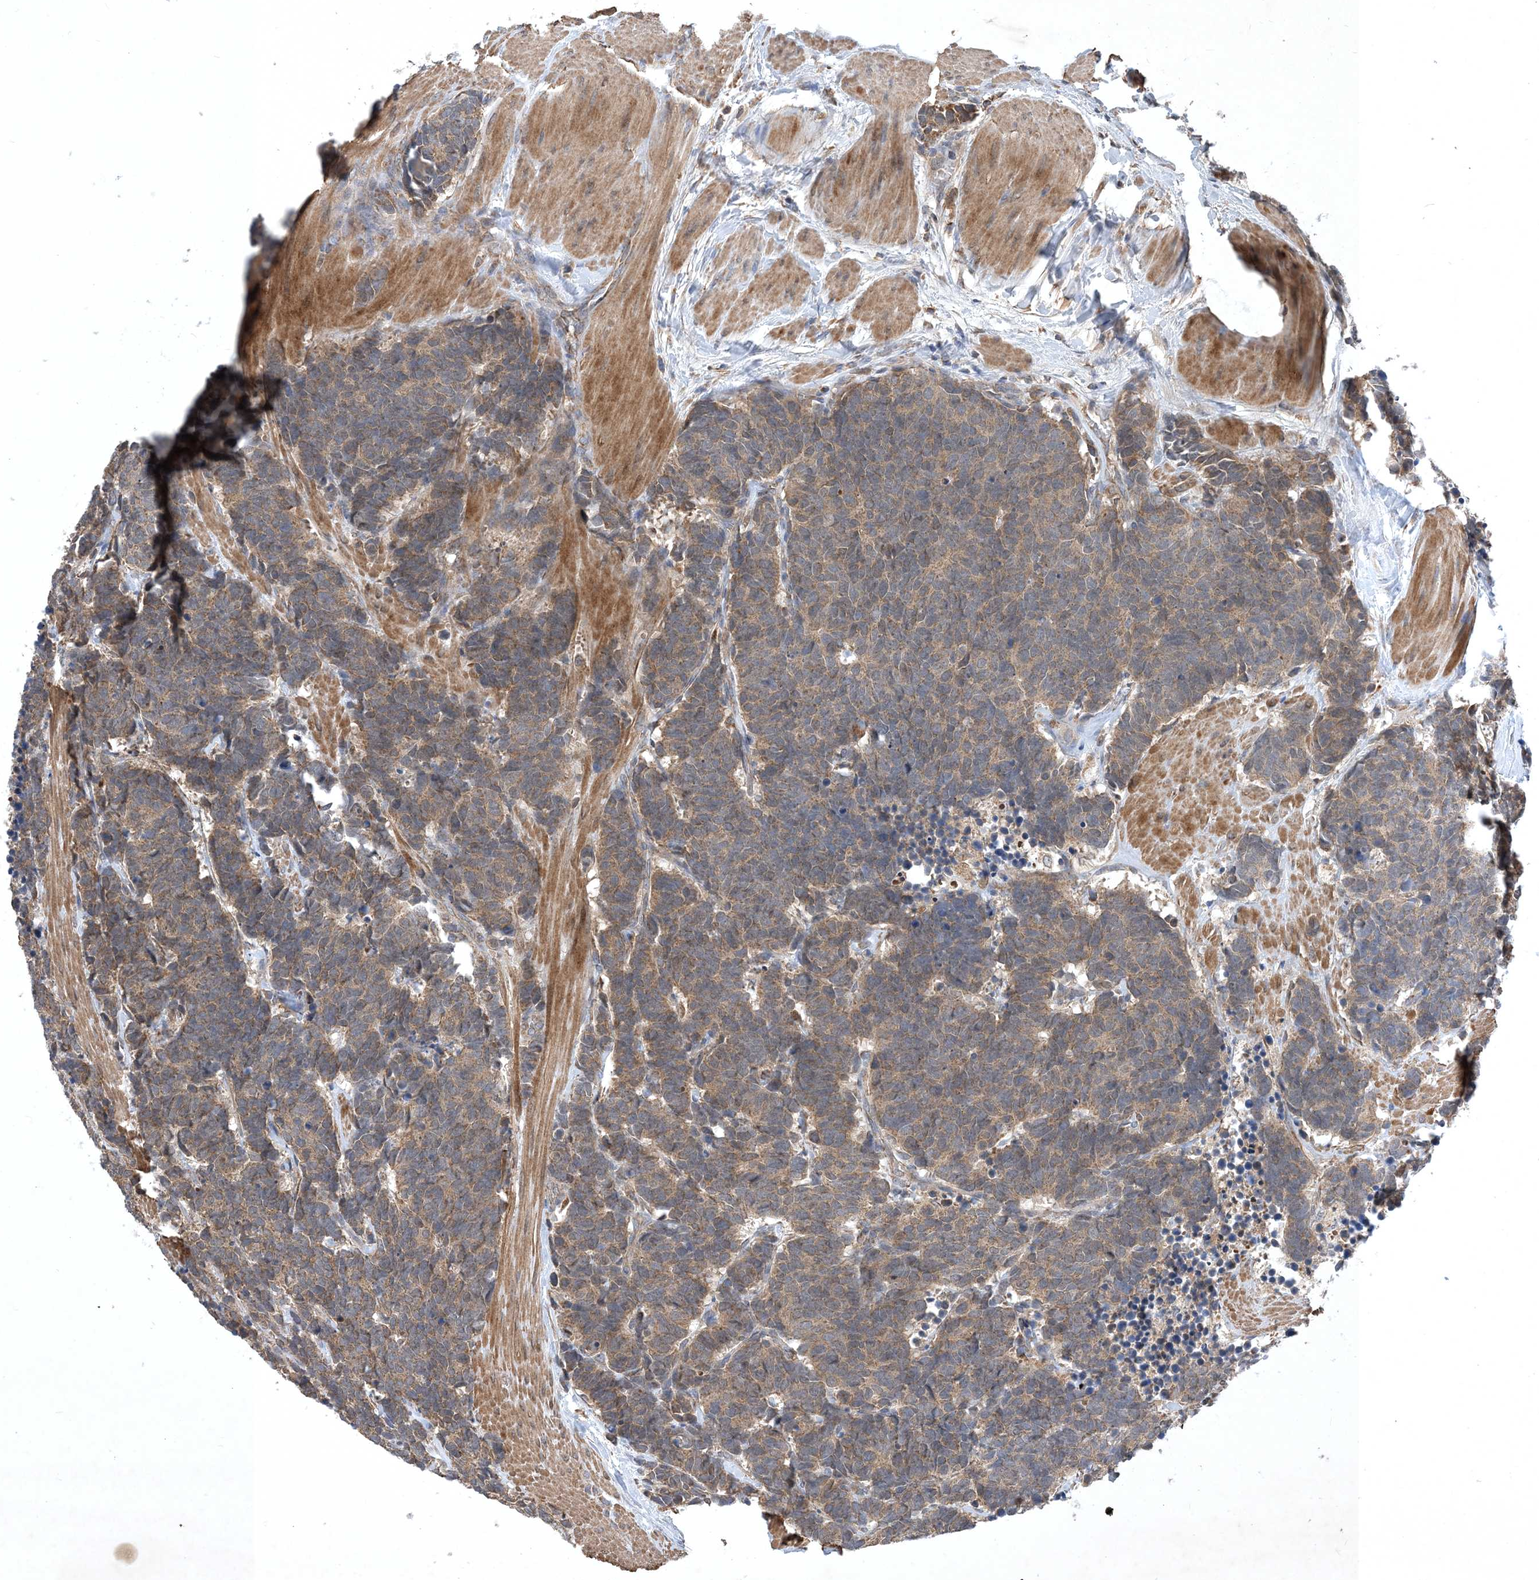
{"staining": {"intensity": "weak", "quantity": ">75%", "location": "cytoplasmic/membranous"}, "tissue": "carcinoid", "cell_type": "Tumor cells", "image_type": "cancer", "snomed": [{"axis": "morphology", "description": "Carcinoma, NOS"}, {"axis": "morphology", "description": "Carcinoid, malignant, NOS"}, {"axis": "topography", "description": "Urinary bladder"}], "caption": "Brown immunohistochemical staining in malignant carcinoid shows weak cytoplasmic/membranous positivity in about >75% of tumor cells. The staining is performed using DAB brown chromogen to label protein expression. The nuclei are counter-stained blue using hematoxylin.", "gene": "STK19", "patient": {"sex": "male", "age": 57}}